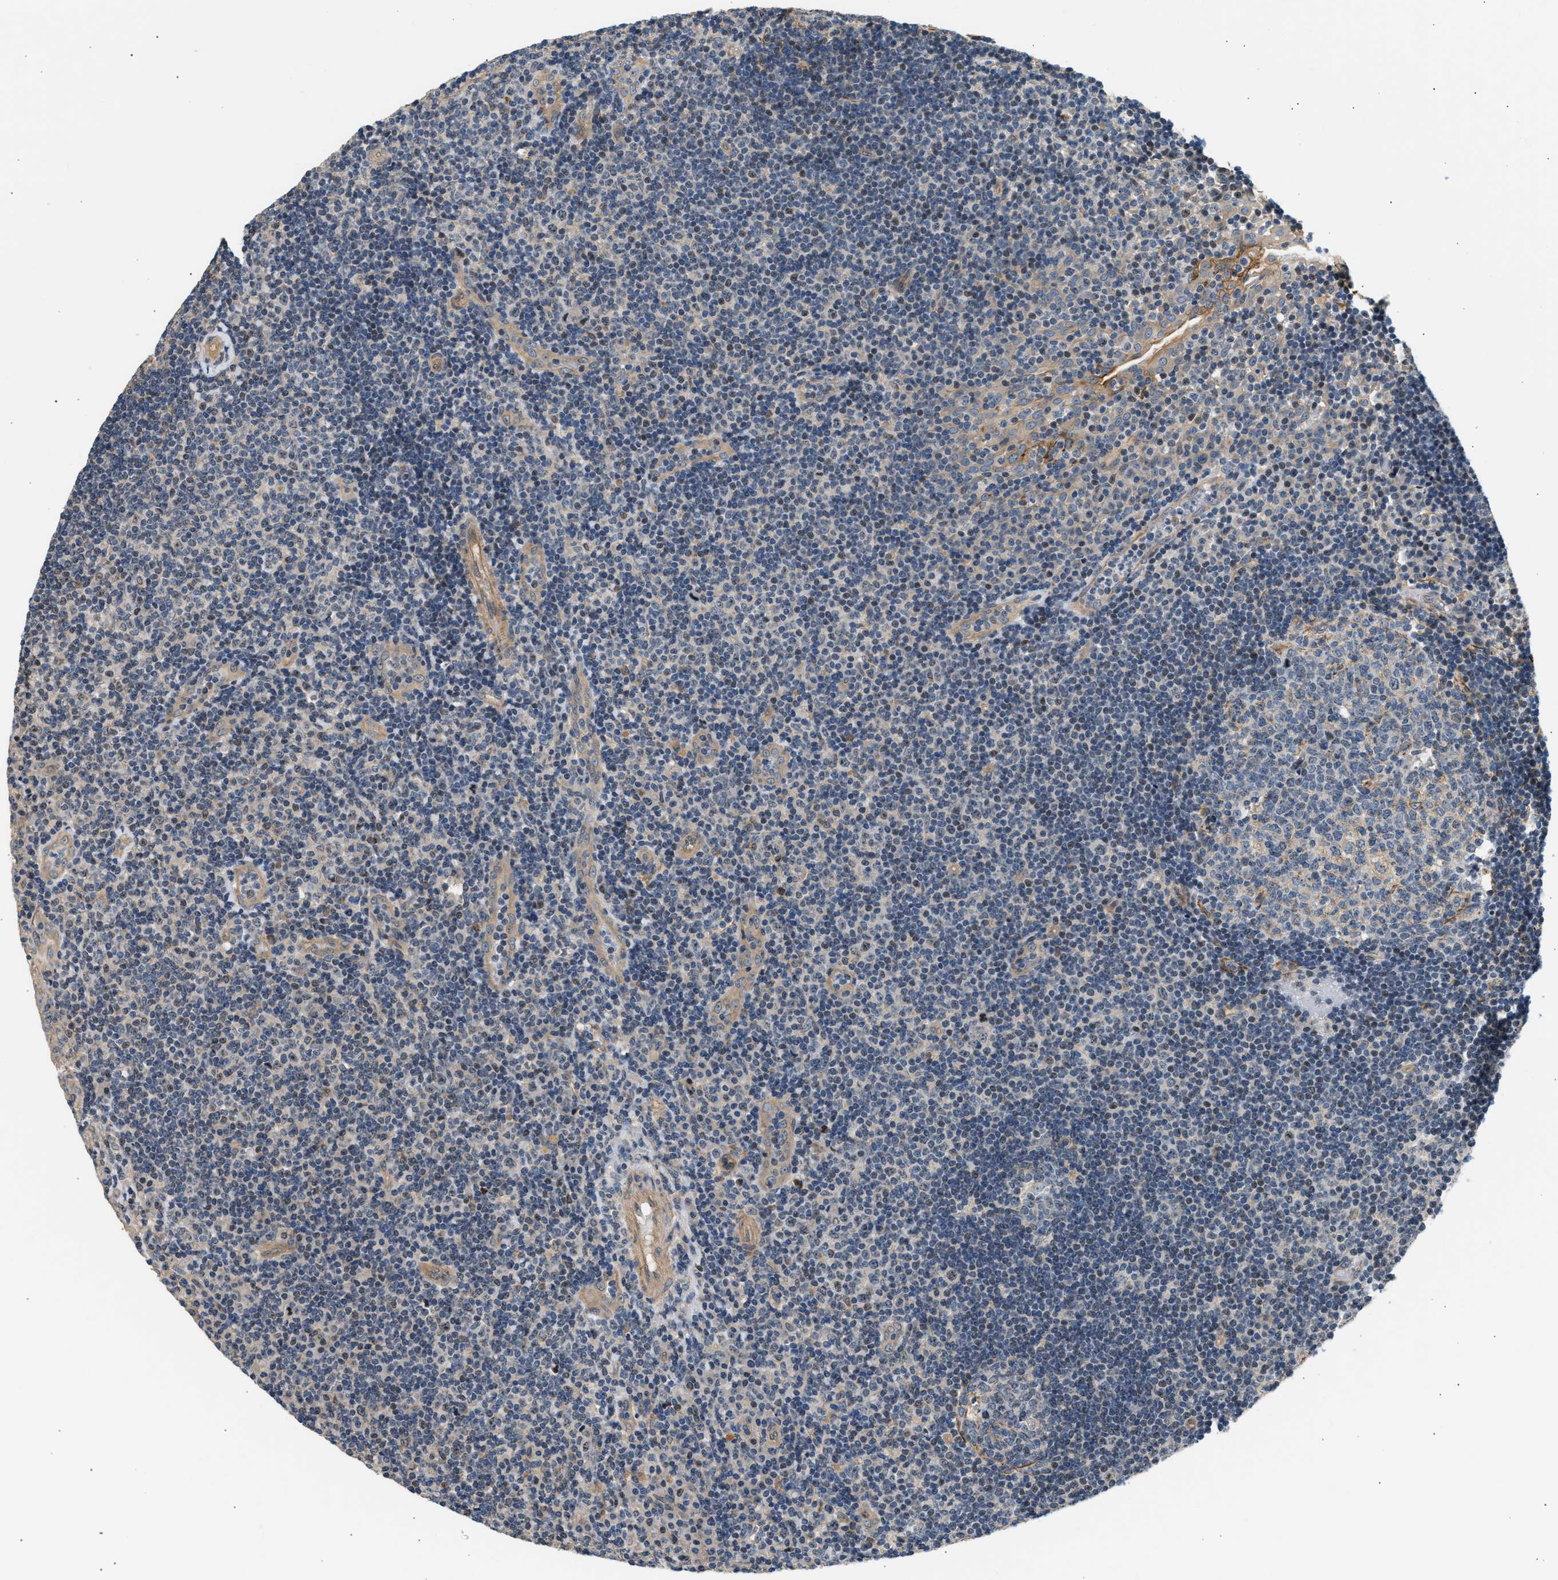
{"staining": {"intensity": "weak", "quantity": "25%-75%", "location": "cytoplasmic/membranous"}, "tissue": "tonsil", "cell_type": "Germinal center cells", "image_type": "normal", "snomed": [{"axis": "morphology", "description": "Normal tissue, NOS"}, {"axis": "topography", "description": "Tonsil"}], "caption": "This photomicrograph exhibits immunohistochemistry (IHC) staining of normal human tonsil, with low weak cytoplasmic/membranous positivity in approximately 25%-75% of germinal center cells.", "gene": "WDR31", "patient": {"sex": "female", "age": 40}}